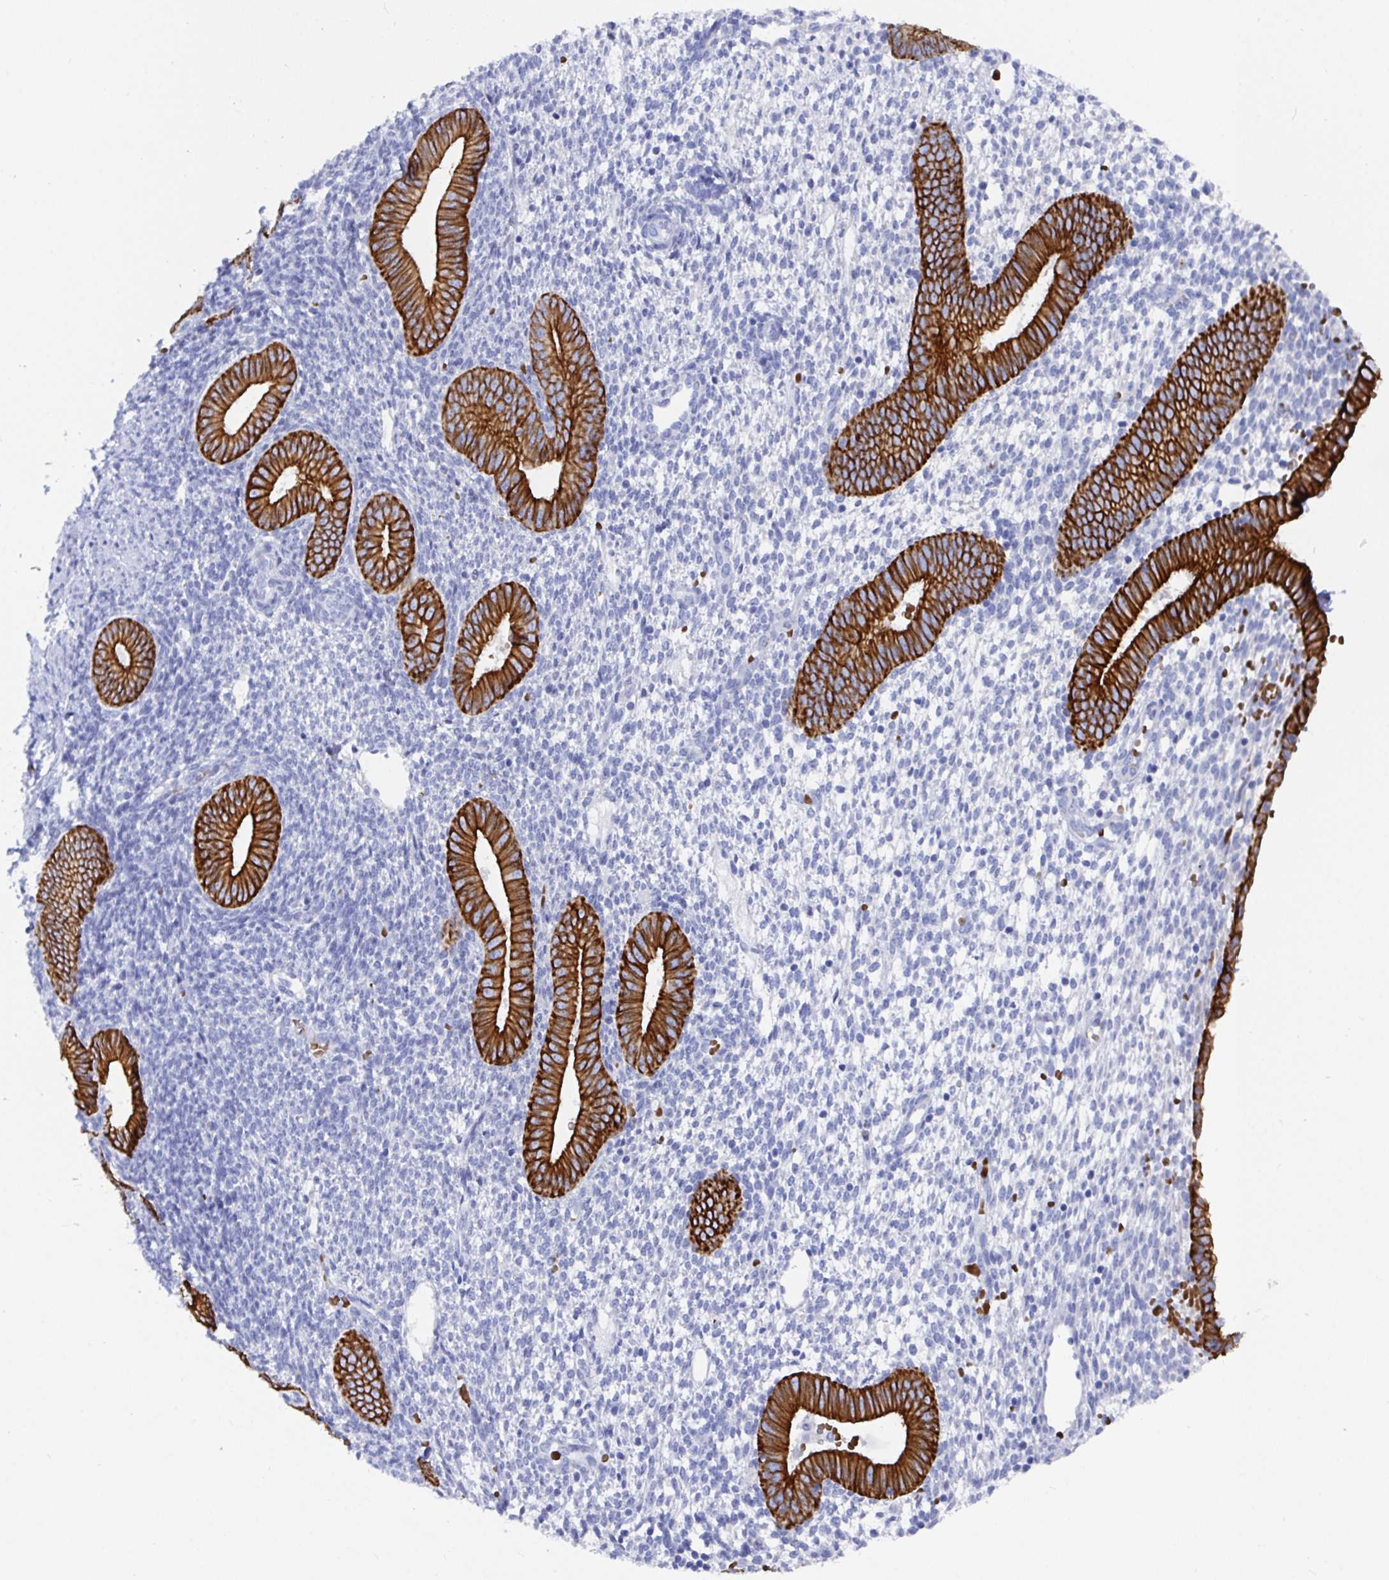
{"staining": {"intensity": "negative", "quantity": "none", "location": "none"}, "tissue": "endometrium", "cell_type": "Cells in endometrial stroma", "image_type": "normal", "snomed": [{"axis": "morphology", "description": "Normal tissue, NOS"}, {"axis": "topography", "description": "Endometrium"}], "caption": "IHC photomicrograph of unremarkable endometrium stained for a protein (brown), which exhibits no positivity in cells in endometrial stroma. The staining is performed using DAB (3,3'-diaminobenzidine) brown chromogen with nuclei counter-stained in using hematoxylin.", "gene": "CLDN8", "patient": {"sex": "female", "age": 40}}